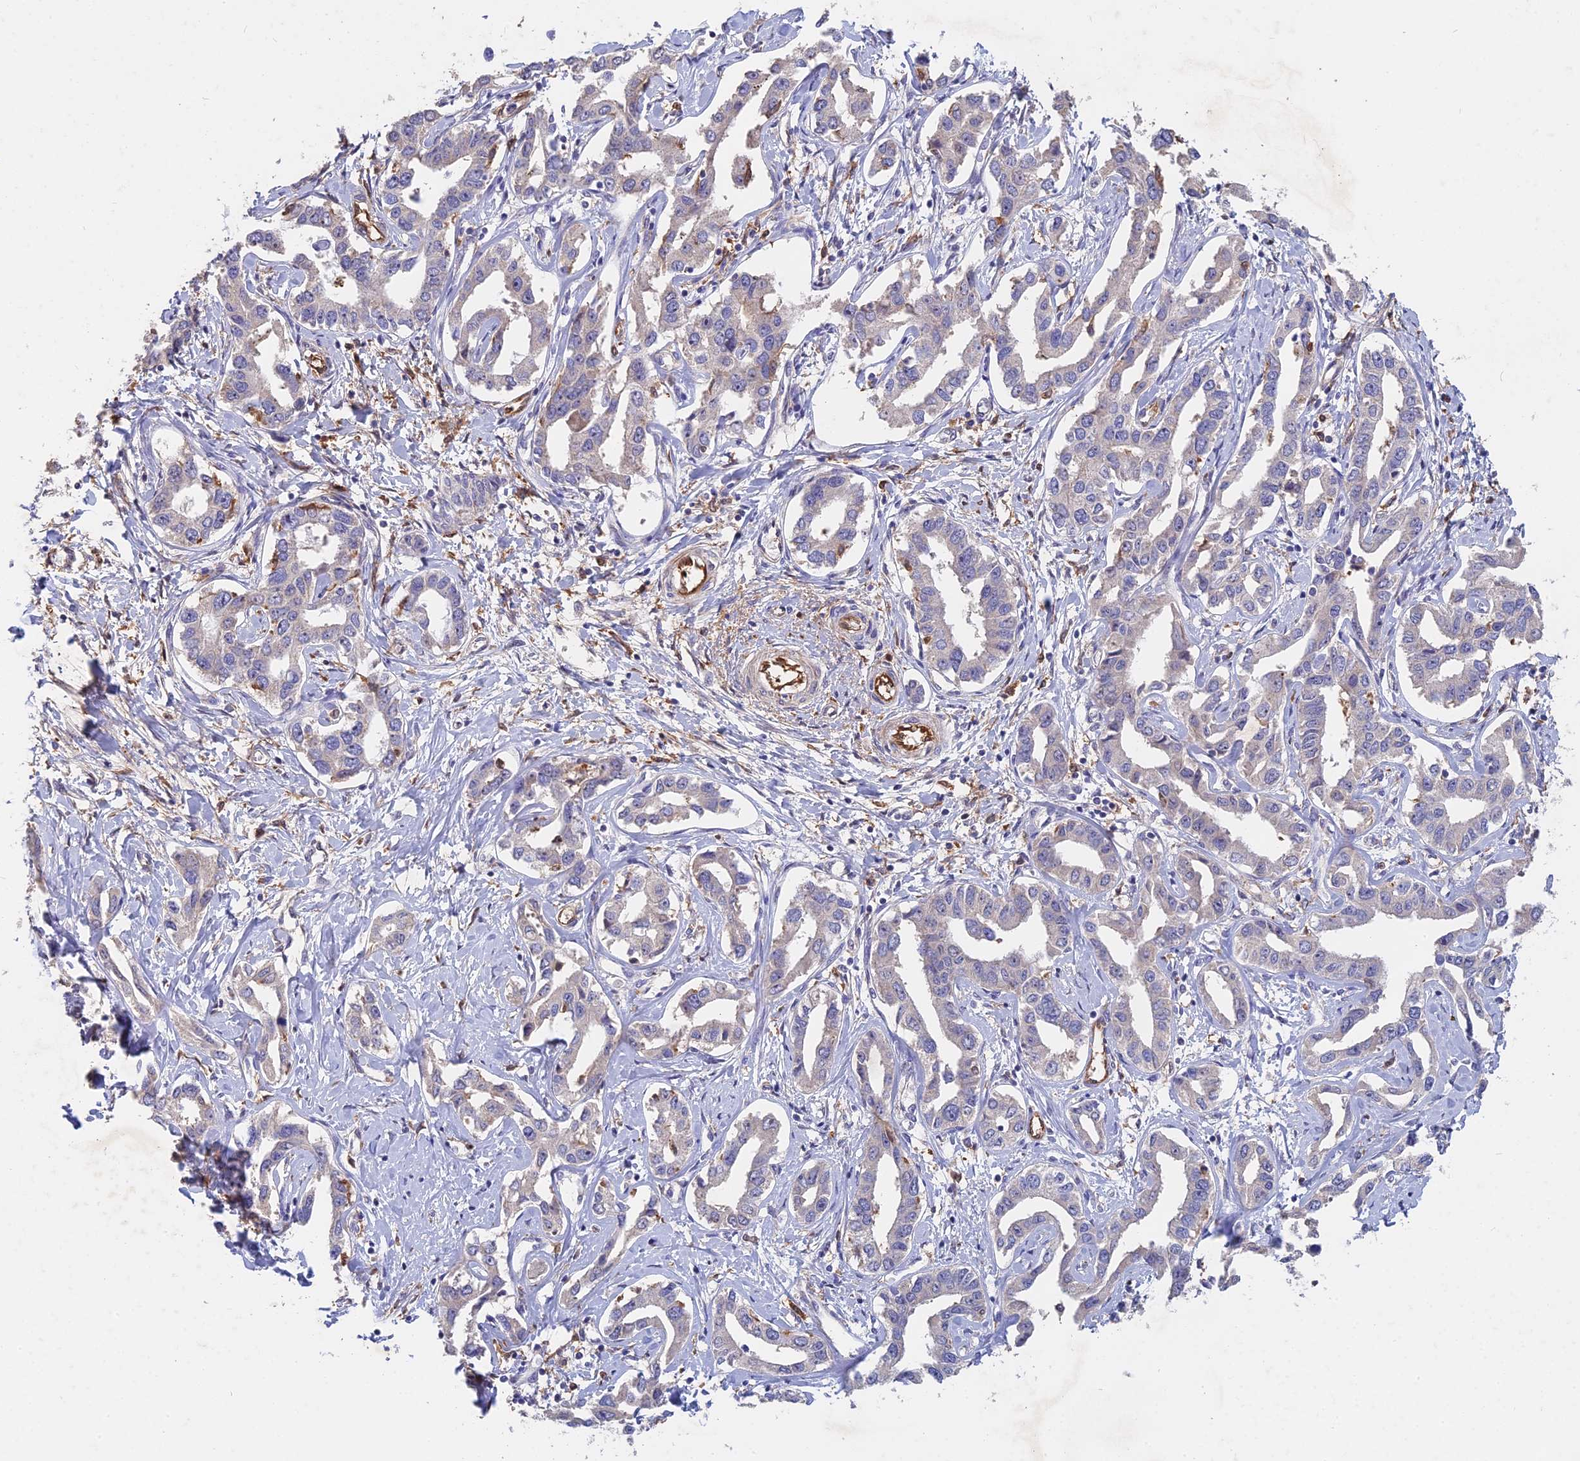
{"staining": {"intensity": "negative", "quantity": "none", "location": "none"}, "tissue": "liver cancer", "cell_type": "Tumor cells", "image_type": "cancer", "snomed": [{"axis": "morphology", "description": "Cholangiocarcinoma"}, {"axis": "topography", "description": "Liver"}], "caption": "Liver cancer was stained to show a protein in brown. There is no significant expression in tumor cells.", "gene": "SAC3D1", "patient": {"sex": "male", "age": 59}}